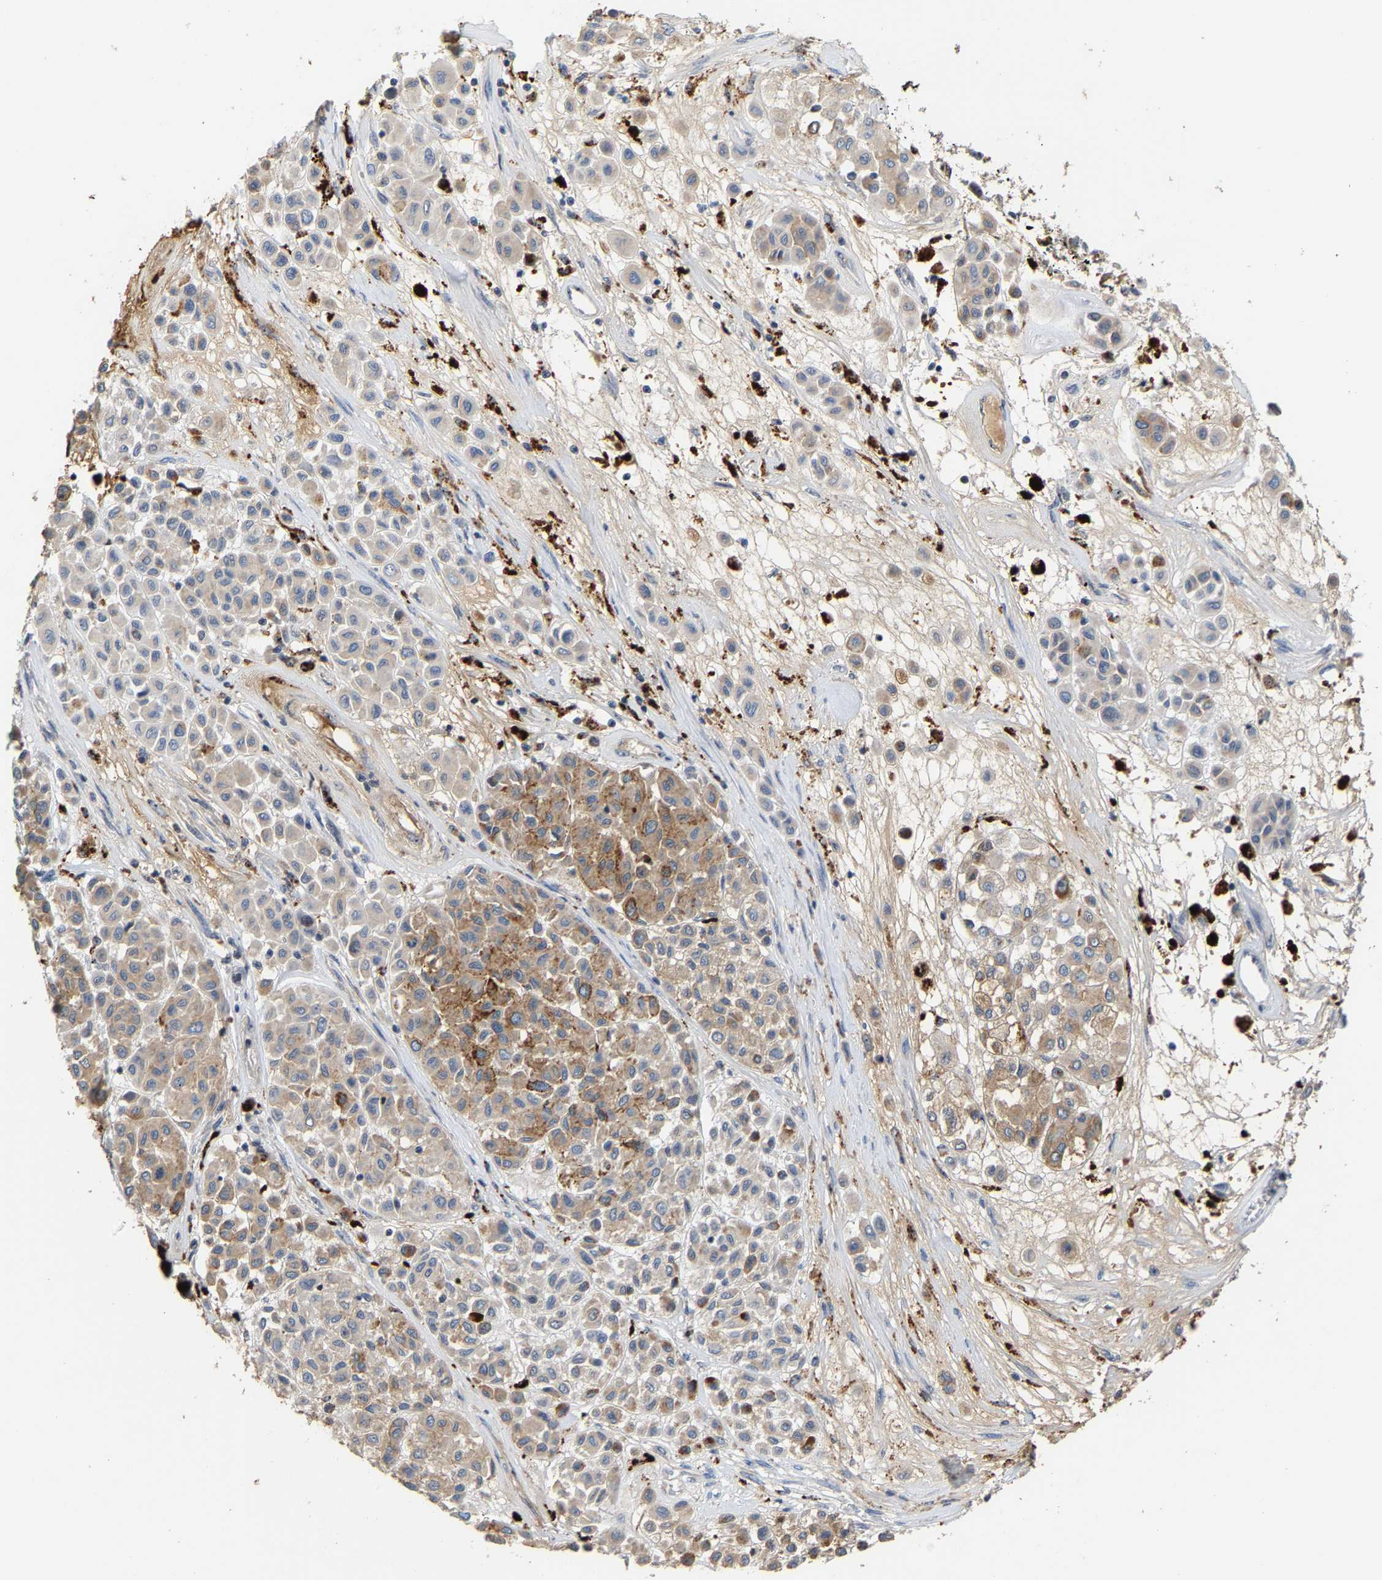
{"staining": {"intensity": "weak", "quantity": ">75%", "location": "cytoplasmic/membranous"}, "tissue": "melanoma", "cell_type": "Tumor cells", "image_type": "cancer", "snomed": [{"axis": "morphology", "description": "Malignant melanoma, Metastatic site"}, {"axis": "topography", "description": "Soft tissue"}], "caption": "High-power microscopy captured an IHC histopathology image of malignant melanoma (metastatic site), revealing weak cytoplasmic/membranous positivity in approximately >75% of tumor cells. (brown staining indicates protein expression, while blue staining denotes nuclei).", "gene": "NOP58", "patient": {"sex": "male", "age": 41}}